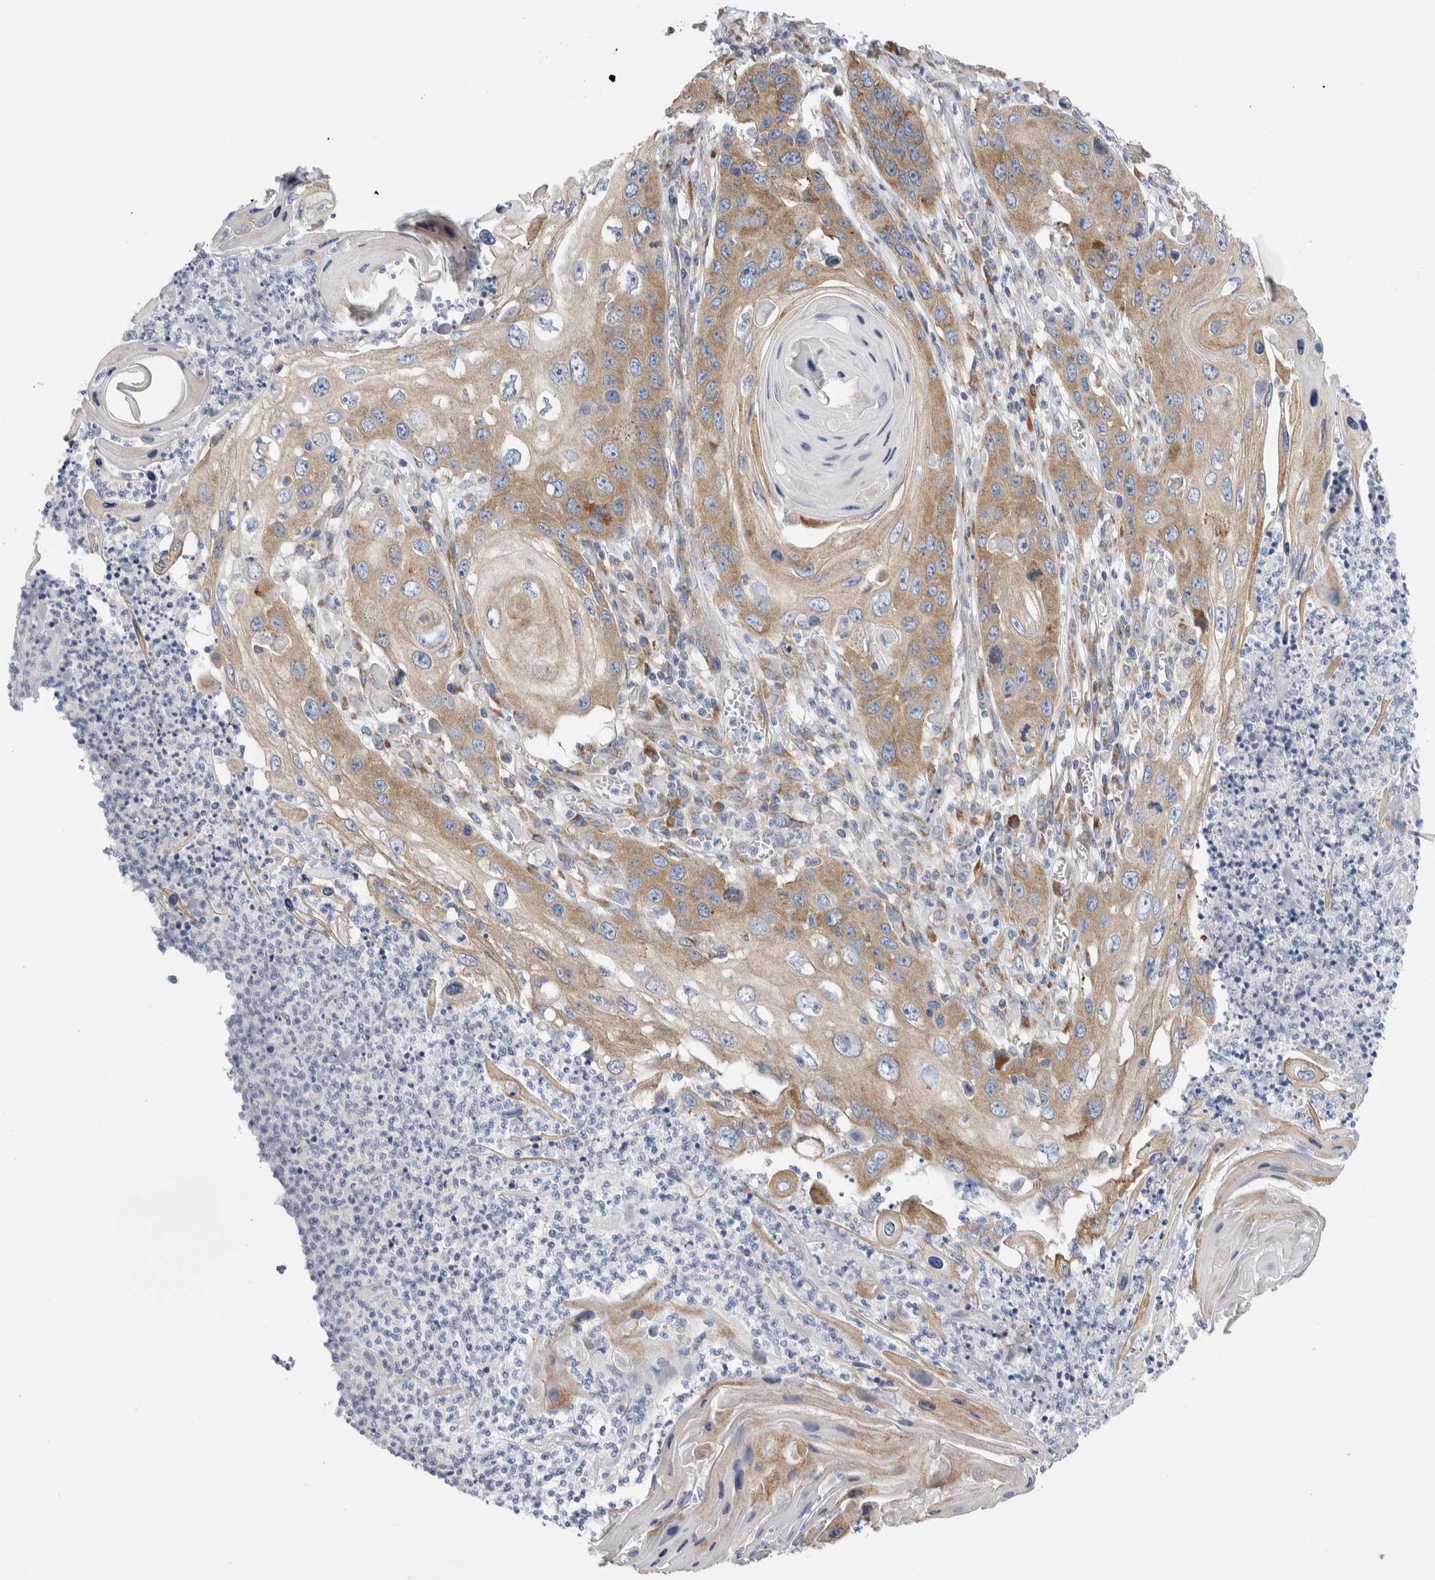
{"staining": {"intensity": "moderate", "quantity": ">75%", "location": "cytoplasmic/membranous"}, "tissue": "skin cancer", "cell_type": "Tumor cells", "image_type": "cancer", "snomed": [{"axis": "morphology", "description": "Squamous cell carcinoma, NOS"}, {"axis": "topography", "description": "Skin"}], "caption": "High-power microscopy captured an IHC image of skin cancer, revealing moderate cytoplasmic/membranous positivity in approximately >75% of tumor cells.", "gene": "RACK1", "patient": {"sex": "male", "age": 55}}